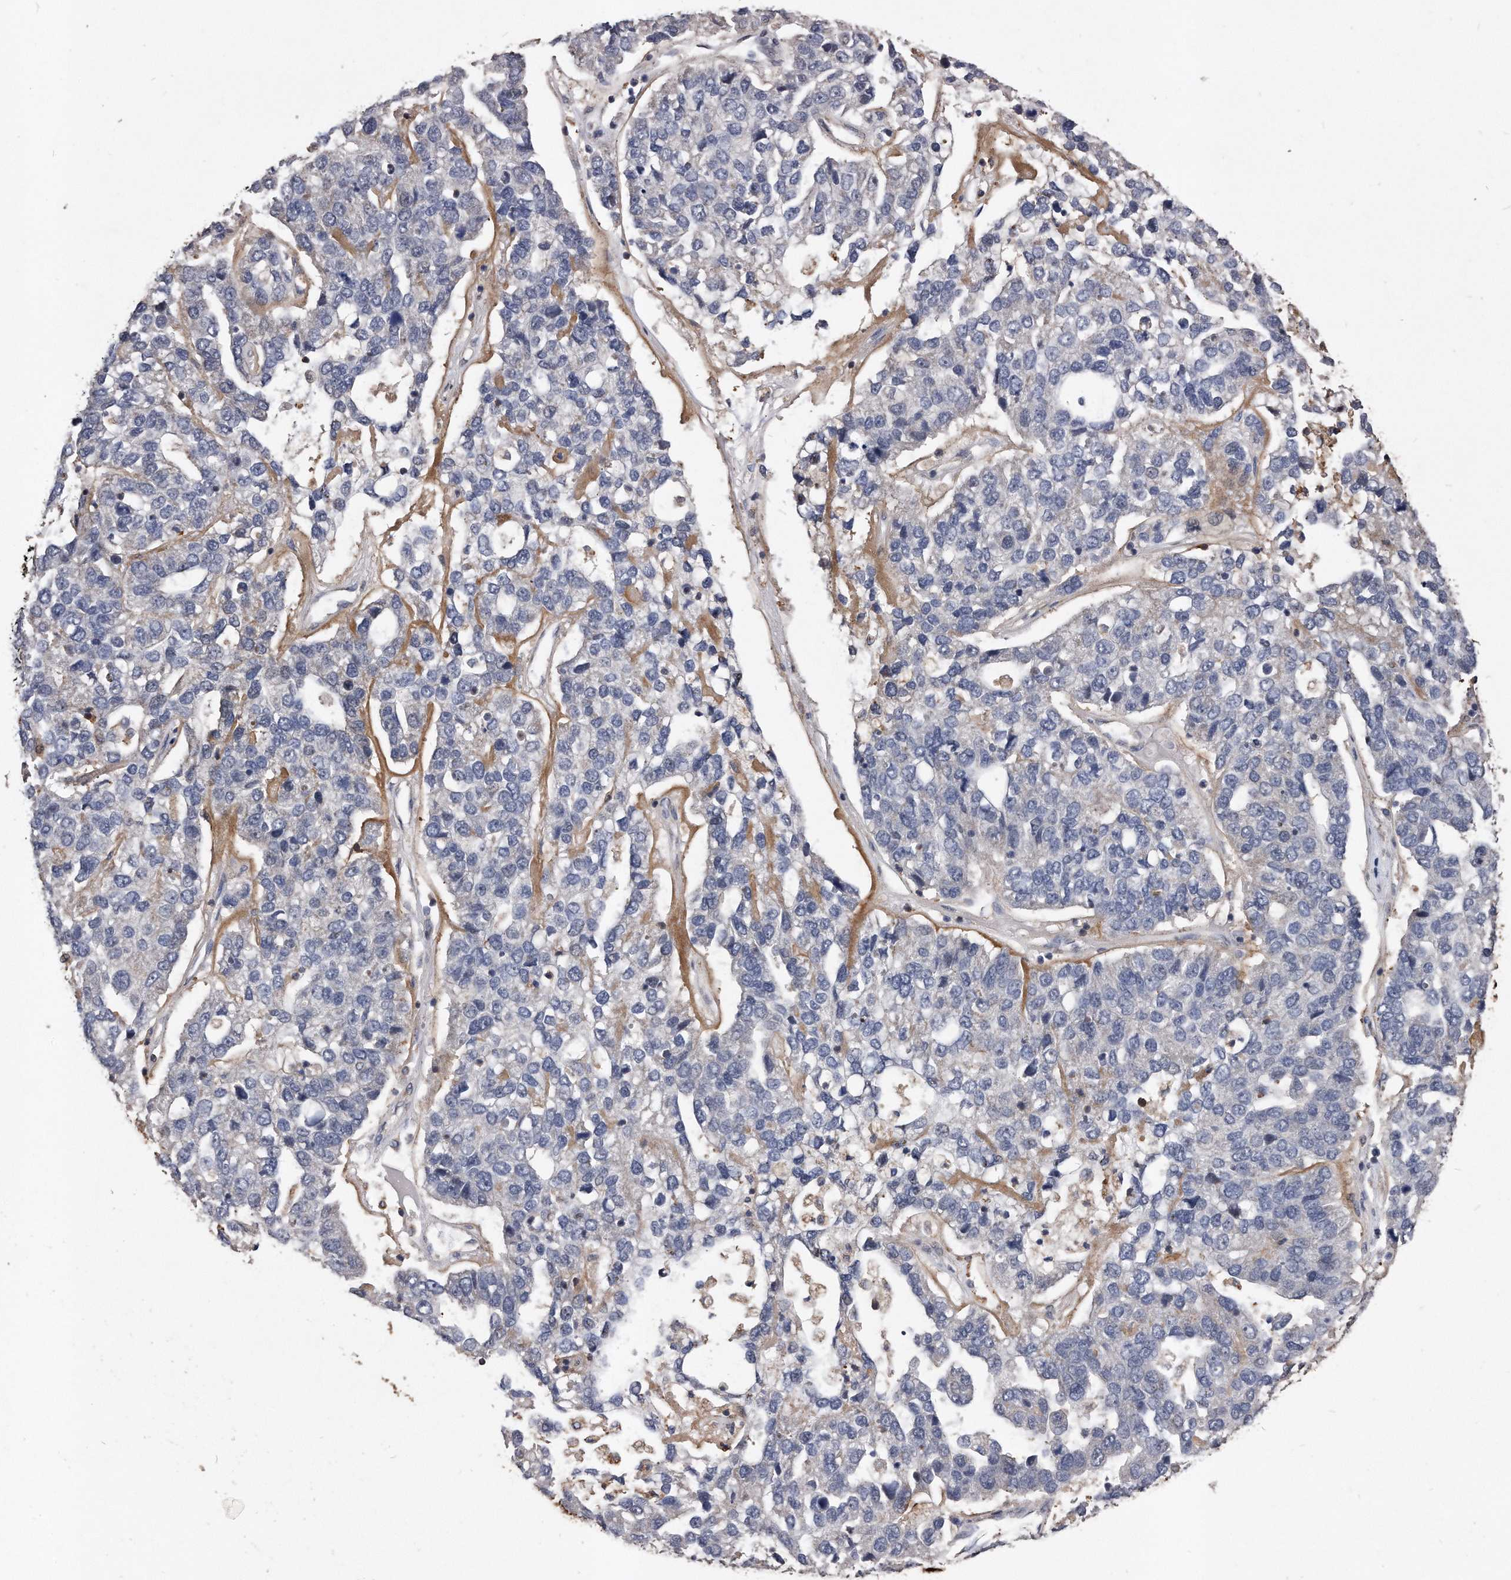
{"staining": {"intensity": "negative", "quantity": "none", "location": "none"}, "tissue": "pancreatic cancer", "cell_type": "Tumor cells", "image_type": "cancer", "snomed": [{"axis": "morphology", "description": "Adenocarcinoma, NOS"}, {"axis": "topography", "description": "Pancreas"}], "caption": "An immunohistochemistry (IHC) photomicrograph of pancreatic cancer is shown. There is no staining in tumor cells of pancreatic cancer.", "gene": "IL20RA", "patient": {"sex": "female", "age": 61}}